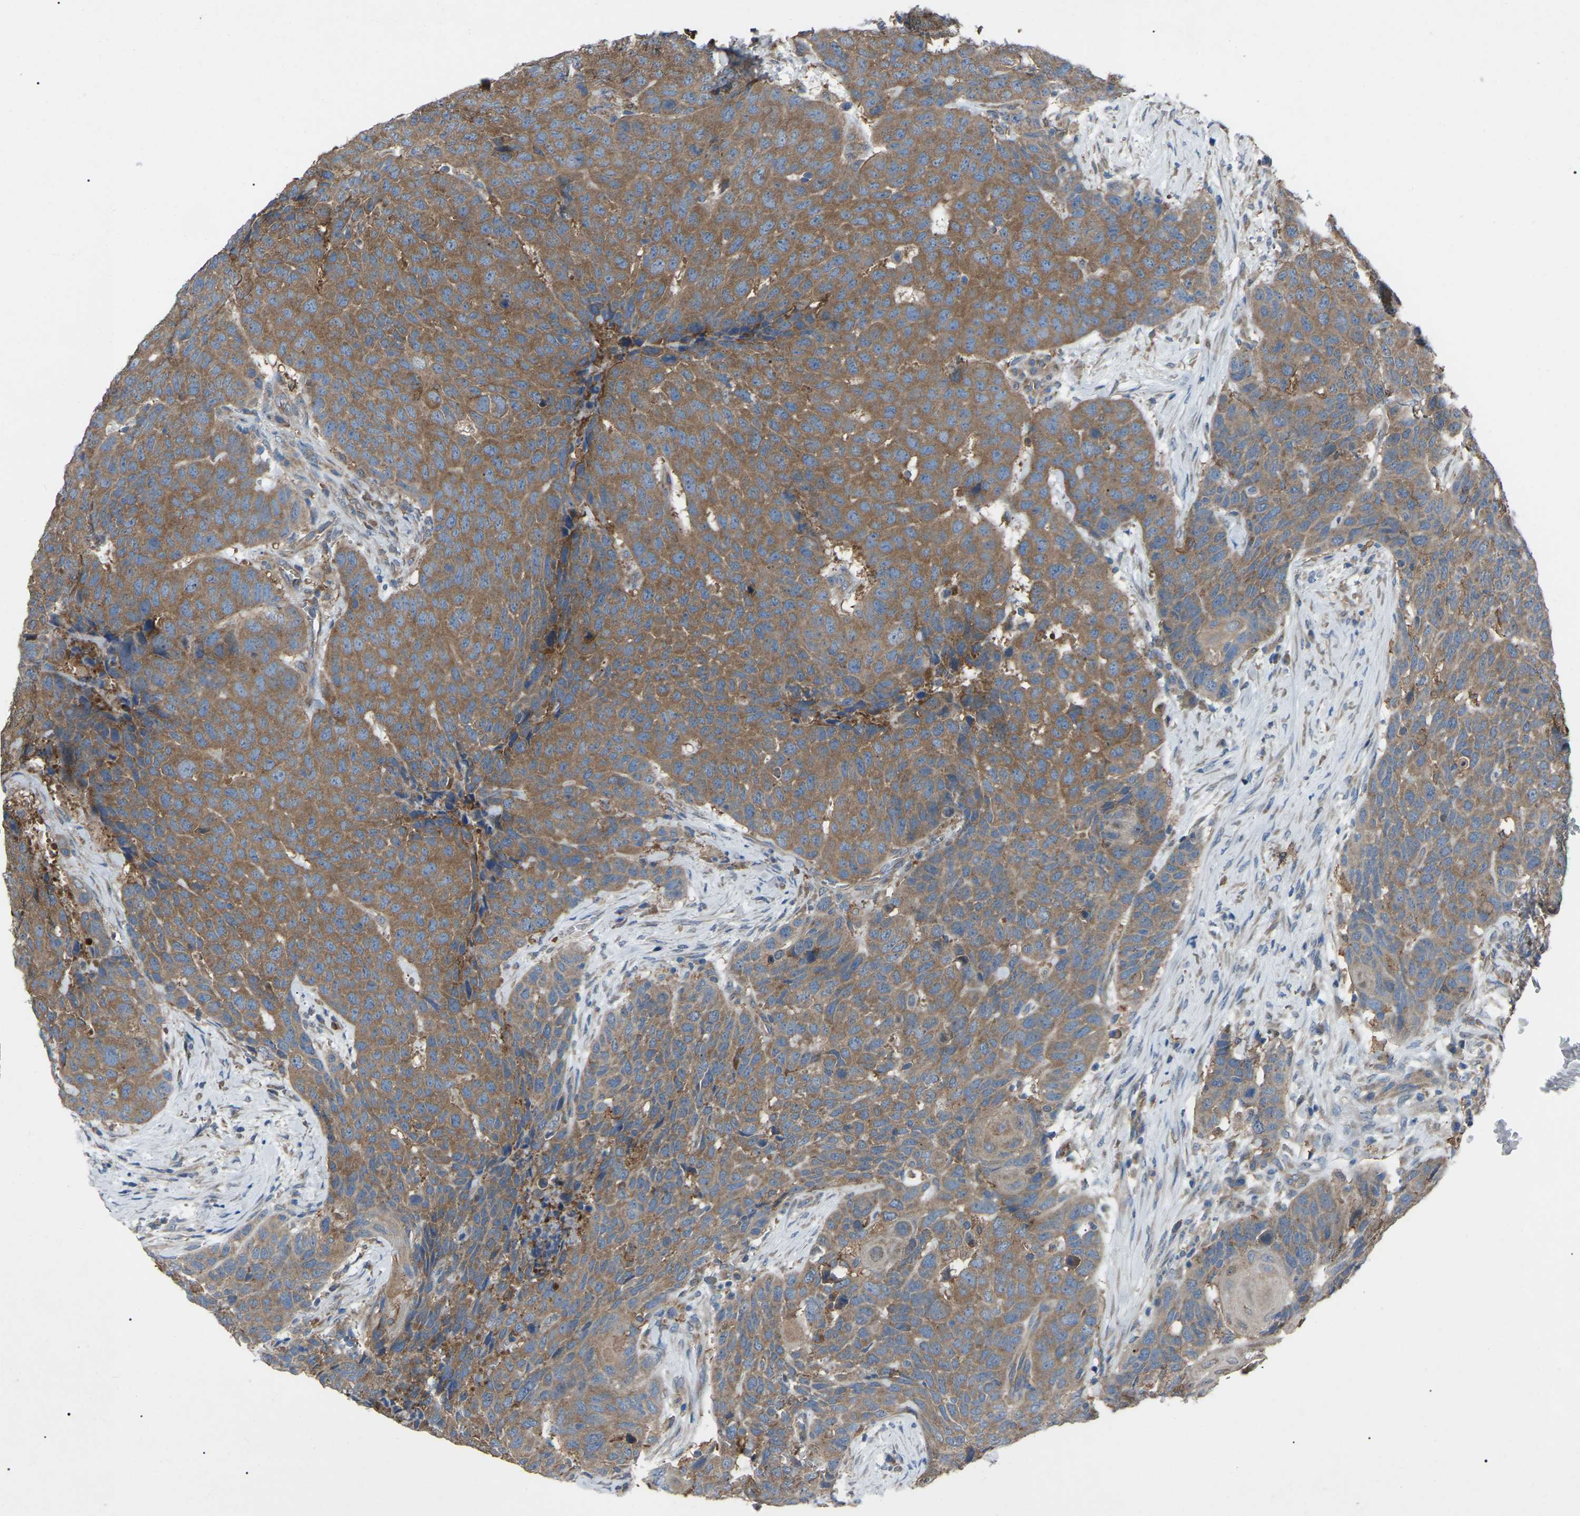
{"staining": {"intensity": "moderate", "quantity": ">75%", "location": "cytoplasmic/membranous"}, "tissue": "head and neck cancer", "cell_type": "Tumor cells", "image_type": "cancer", "snomed": [{"axis": "morphology", "description": "Squamous cell carcinoma, NOS"}, {"axis": "topography", "description": "Head-Neck"}], "caption": "About >75% of tumor cells in human head and neck cancer (squamous cell carcinoma) demonstrate moderate cytoplasmic/membranous protein staining as visualized by brown immunohistochemical staining.", "gene": "AIMP1", "patient": {"sex": "male", "age": 66}}